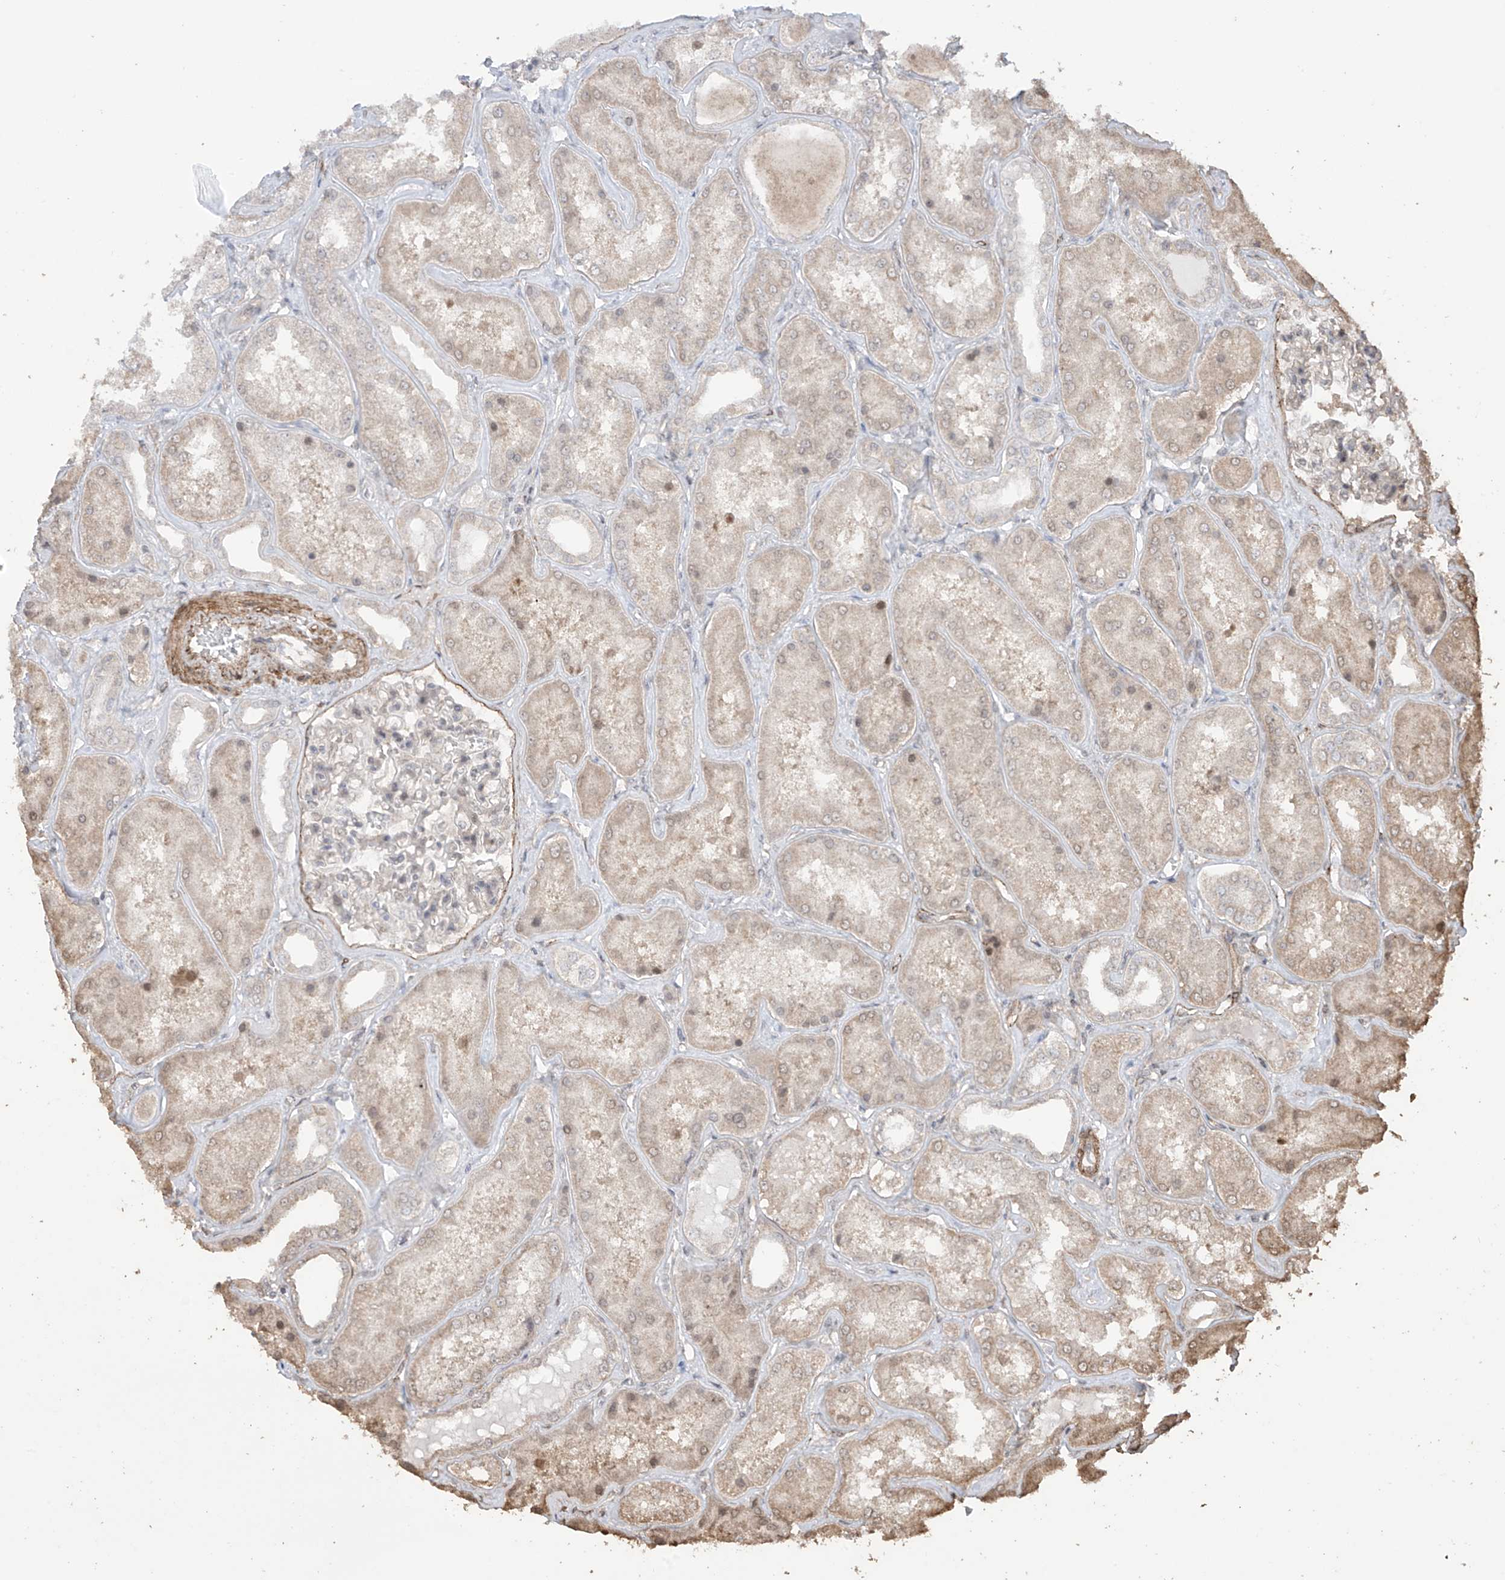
{"staining": {"intensity": "weak", "quantity": "<25%", "location": "cytoplasmic/membranous"}, "tissue": "kidney", "cell_type": "Cells in glomeruli", "image_type": "normal", "snomed": [{"axis": "morphology", "description": "Normal tissue, NOS"}, {"axis": "topography", "description": "Kidney"}], "caption": "Immunohistochemistry (IHC) photomicrograph of normal kidney: human kidney stained with DAB exhibits no significant protein staining in cells in glomeruli. (DAB (3,3'-diaminobenzidine) immunohistochemistry visualized using brightfield microscopy, high magnification).", "gene": "TTLL5", "patient": {"sex": "female", "age": 56}}